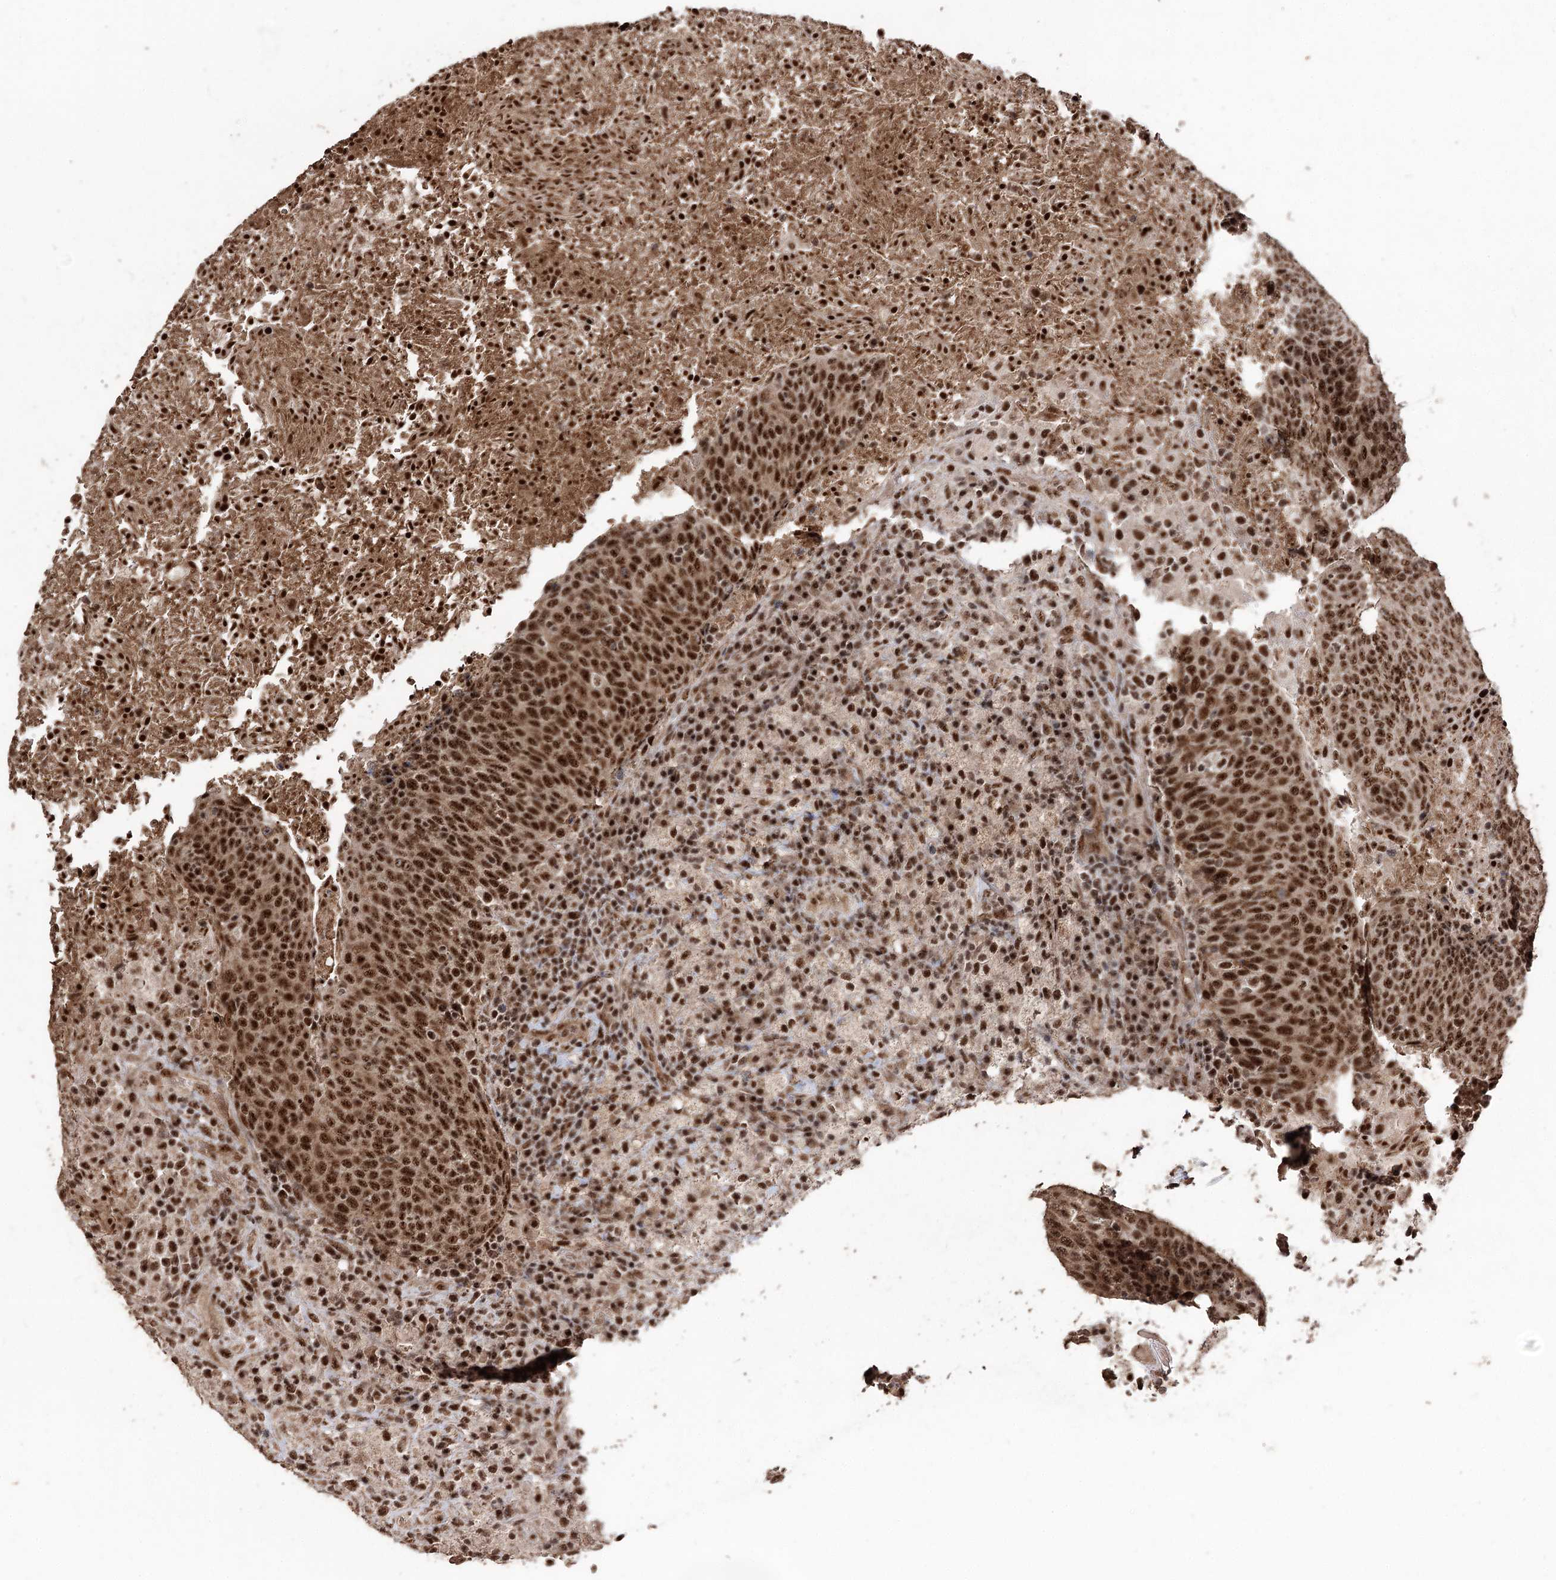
{"staining": {"intensity": "strong", "quantity": ">75%", "location": "nuclear"}, "tissue": "head and neck cancer", "cell_type": "Tumor cells", "image_type": "cancer", "snomed": [{"axis": "morphology", "description": "Squamous cell carcinoma, NOS"}, {"axis": "morphology", "description": "Squamous cell carcinoma, metastatic, NOS"}, {"axis": "topography", "description": "Lymph node"}, {"axis": "topography", "description": "Head-Neck"}], "caption": "Tumor cells display high levels of strong nuclear expression in about >75% of cells in human head and neck cancer.", "gene": "U2SURP", "patient": {"sex": "male", "age": 62}}